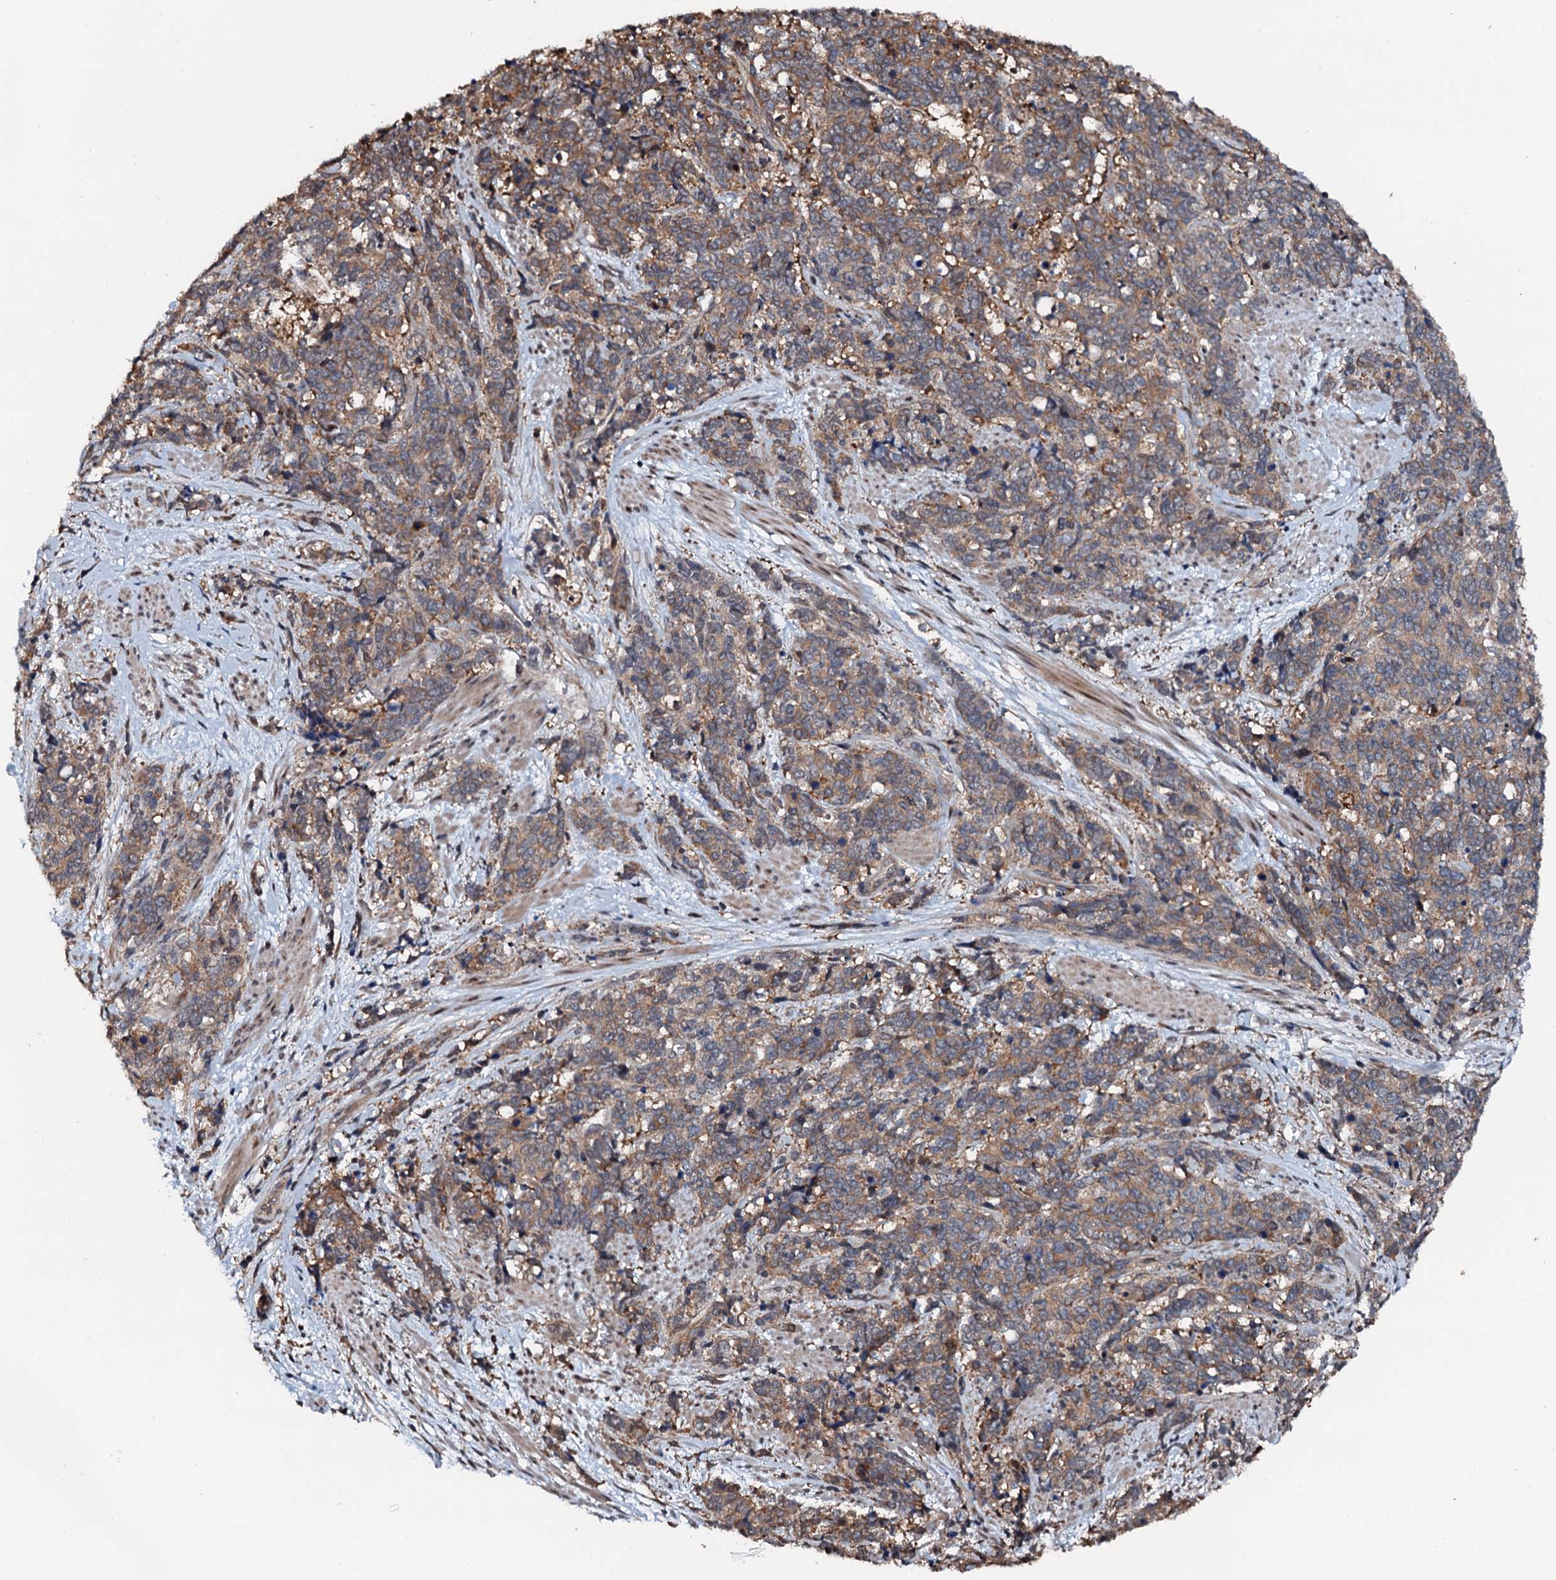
{"staining": {"intensity": "moderate", "quantity": ">75%", "location": "cytoplasmic/membranous"}, "tissue": "cervical cancer", "cell_type": "Tumor cells", "image_type": "cancer", "snomed": [{"axis": "morphology", "description": "Squamous cell carcinoma, NOS"}, {"axis": "topography", "description": "Cervix"}], "caption": "Protein analysis of cervical cancer (squamous cell carcinoma) tissue demonstrates moderate cytoplasmic/membranous expression in about >75% of tumor cells.", "gene": "FLYWCH1", "patient": {"sex": "female", "age": 60}}